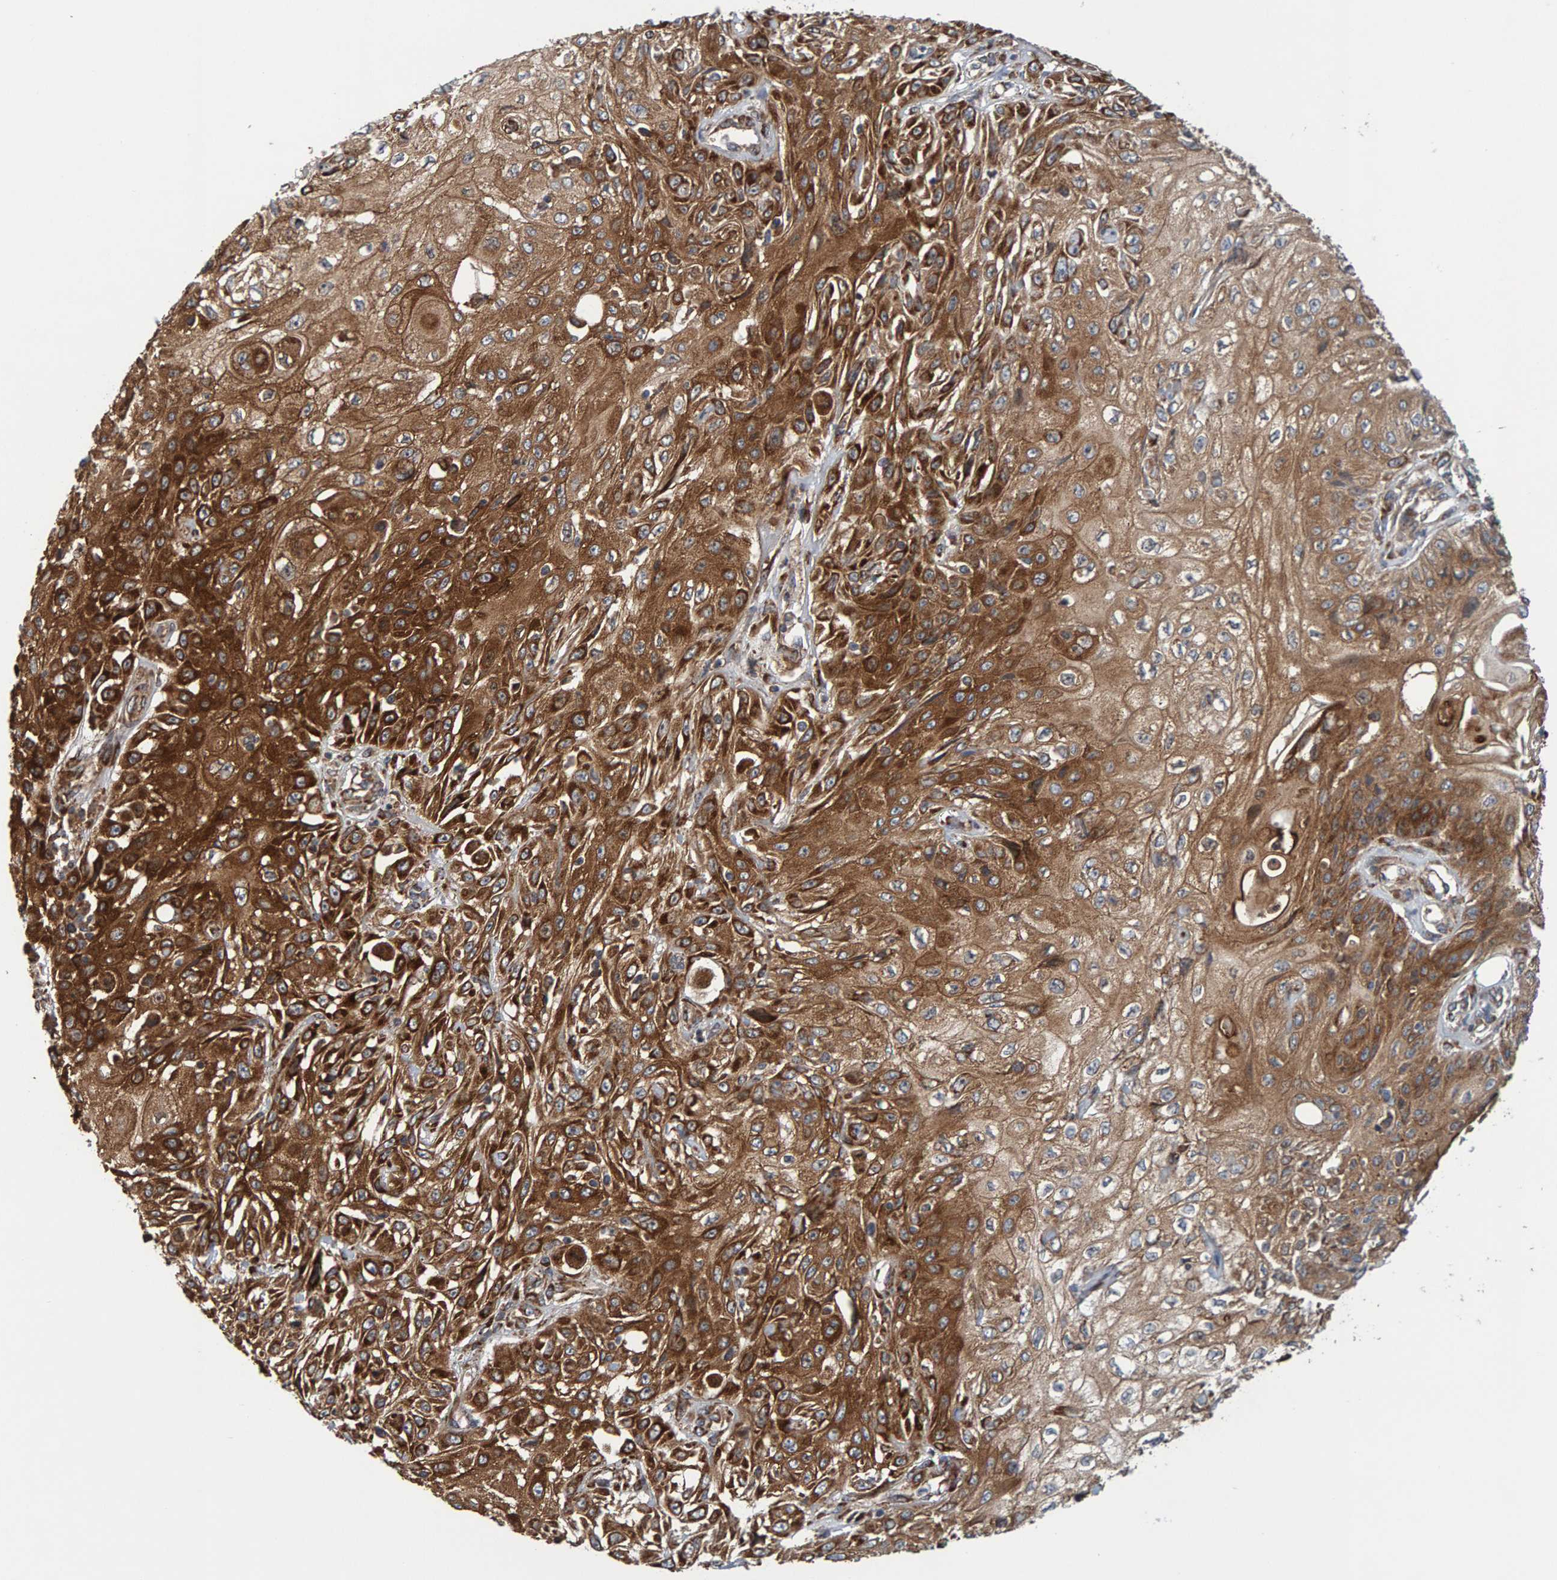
{"staining": {"intensity": "strong", "quantity": ">75%", "location": "cytoplasmic/membranous"}, "tissue": "skin cancer", "cell_type": "Tumor cells", "image_type": "cancer", "snomed": [{"axis": "morphology", "description": "Squamous cell carcinoma, NOS"}, {"axis": "morphology", "description": "Squamous cell carcinoma, metastatic, NOS"}, {"axis": "topography", "description": "Skin"}, {"axis": "topography", "description": "Lymph node"}], "caption": "Immunohistochemistry (IHC) micrograph of human skin cancer stained for a protein (brown), which shows high levels of strong cytoplasmic/membranous positivity in approximately >75% of tumor cells.", "gene": "BAIAP2", "patient": {"sex": "male", "age": 75}}